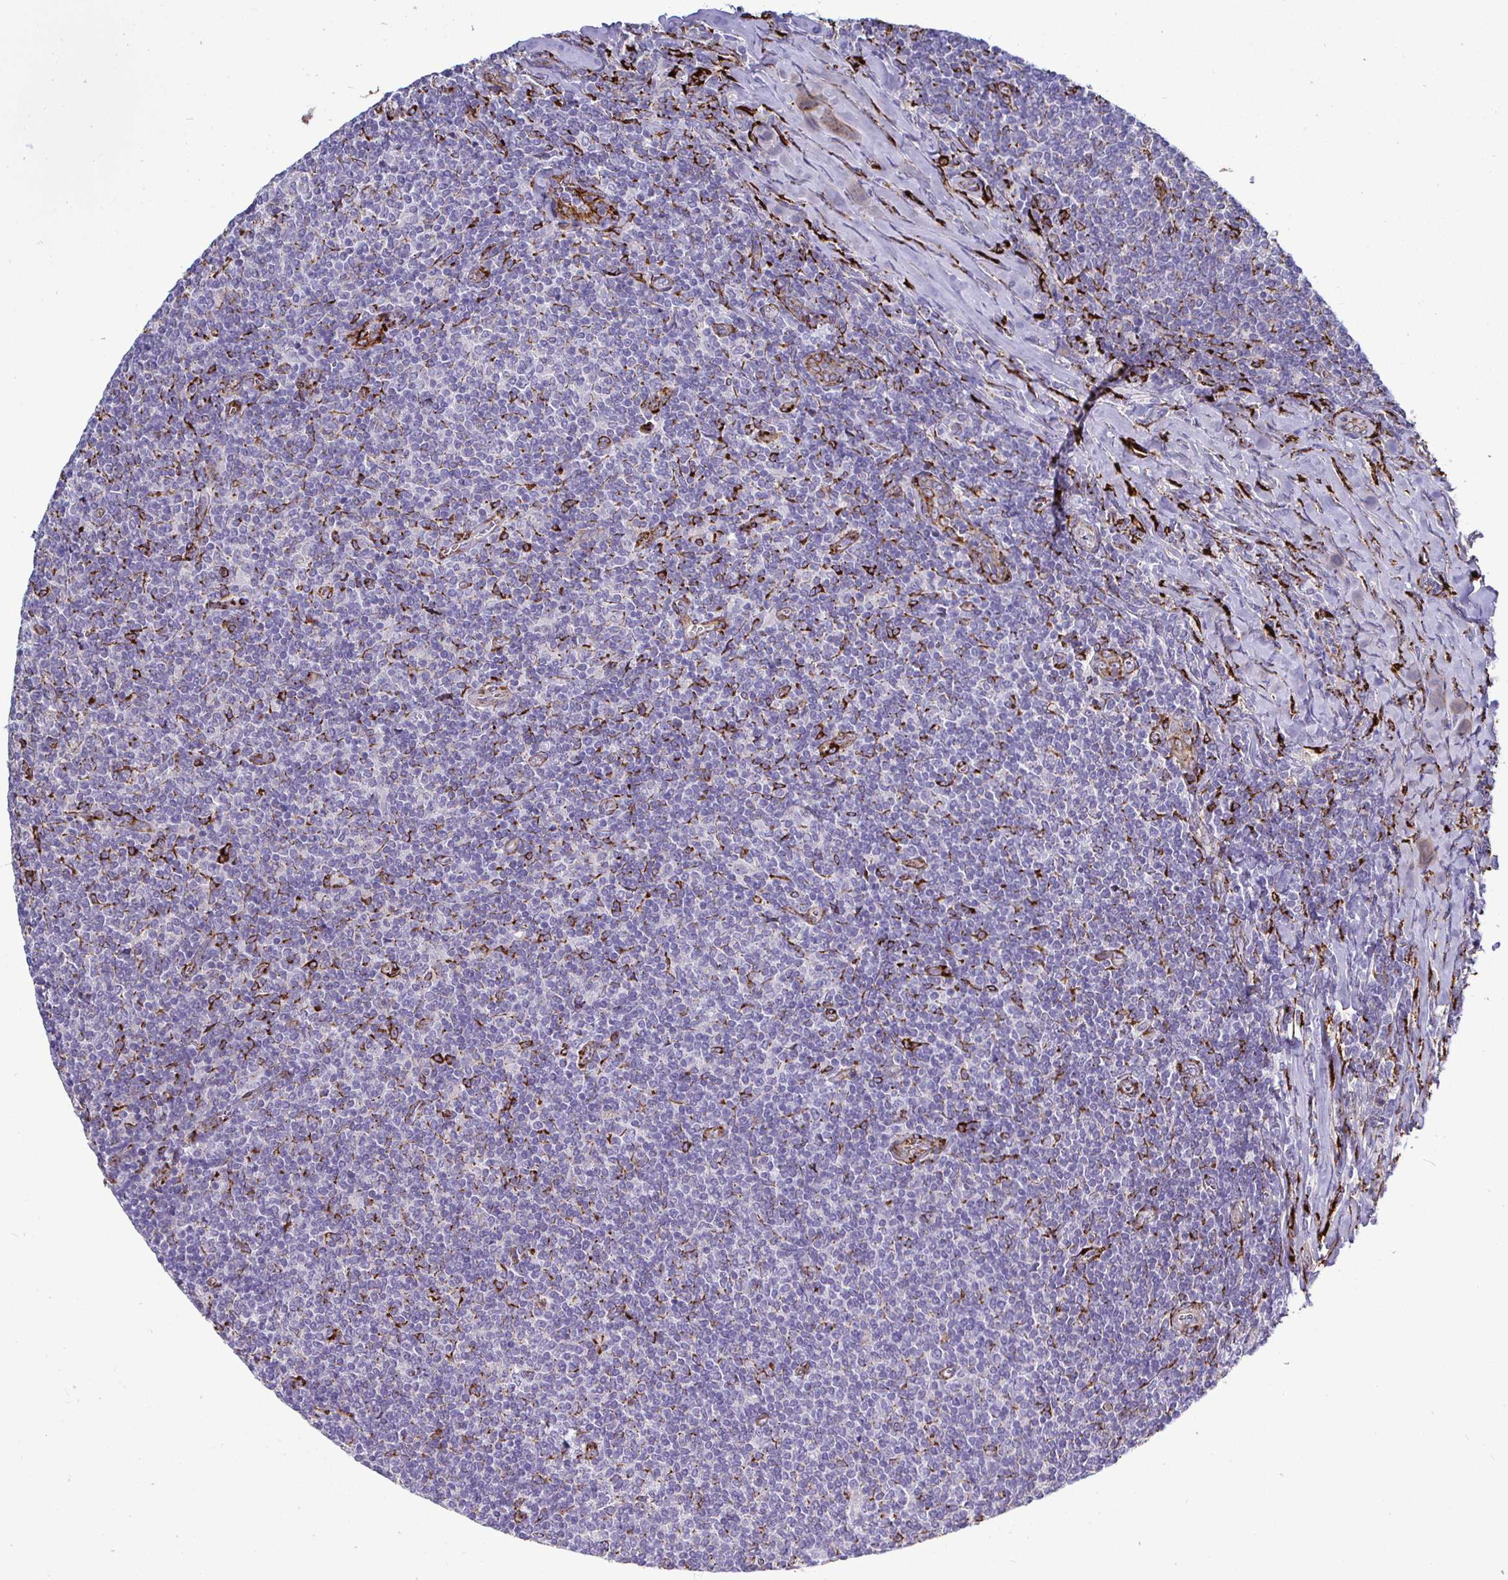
{"staining": {"intensity": "negative", "quantity": "none", "location": "none"}, "tissue": "lymphoma", "cell_type": "Tumor cells", "image_type": "cancer", "snomed": [{"axis": "morphology", "description": "Malignant lymphoma, non-Hodgkin's type, Low grade"}, {"axis": "topography", "description": "Lymph node"}], "caption": "DAB (3,3'-diaminobenzidine) immunohistochemical staining of human malignant lymphoma, non-Hodgkin's type (low-grade) demonstrates no significant expression in tumor cells.", "gene": "P4HA2", "patient": {"sex": "male", "age": 52}}